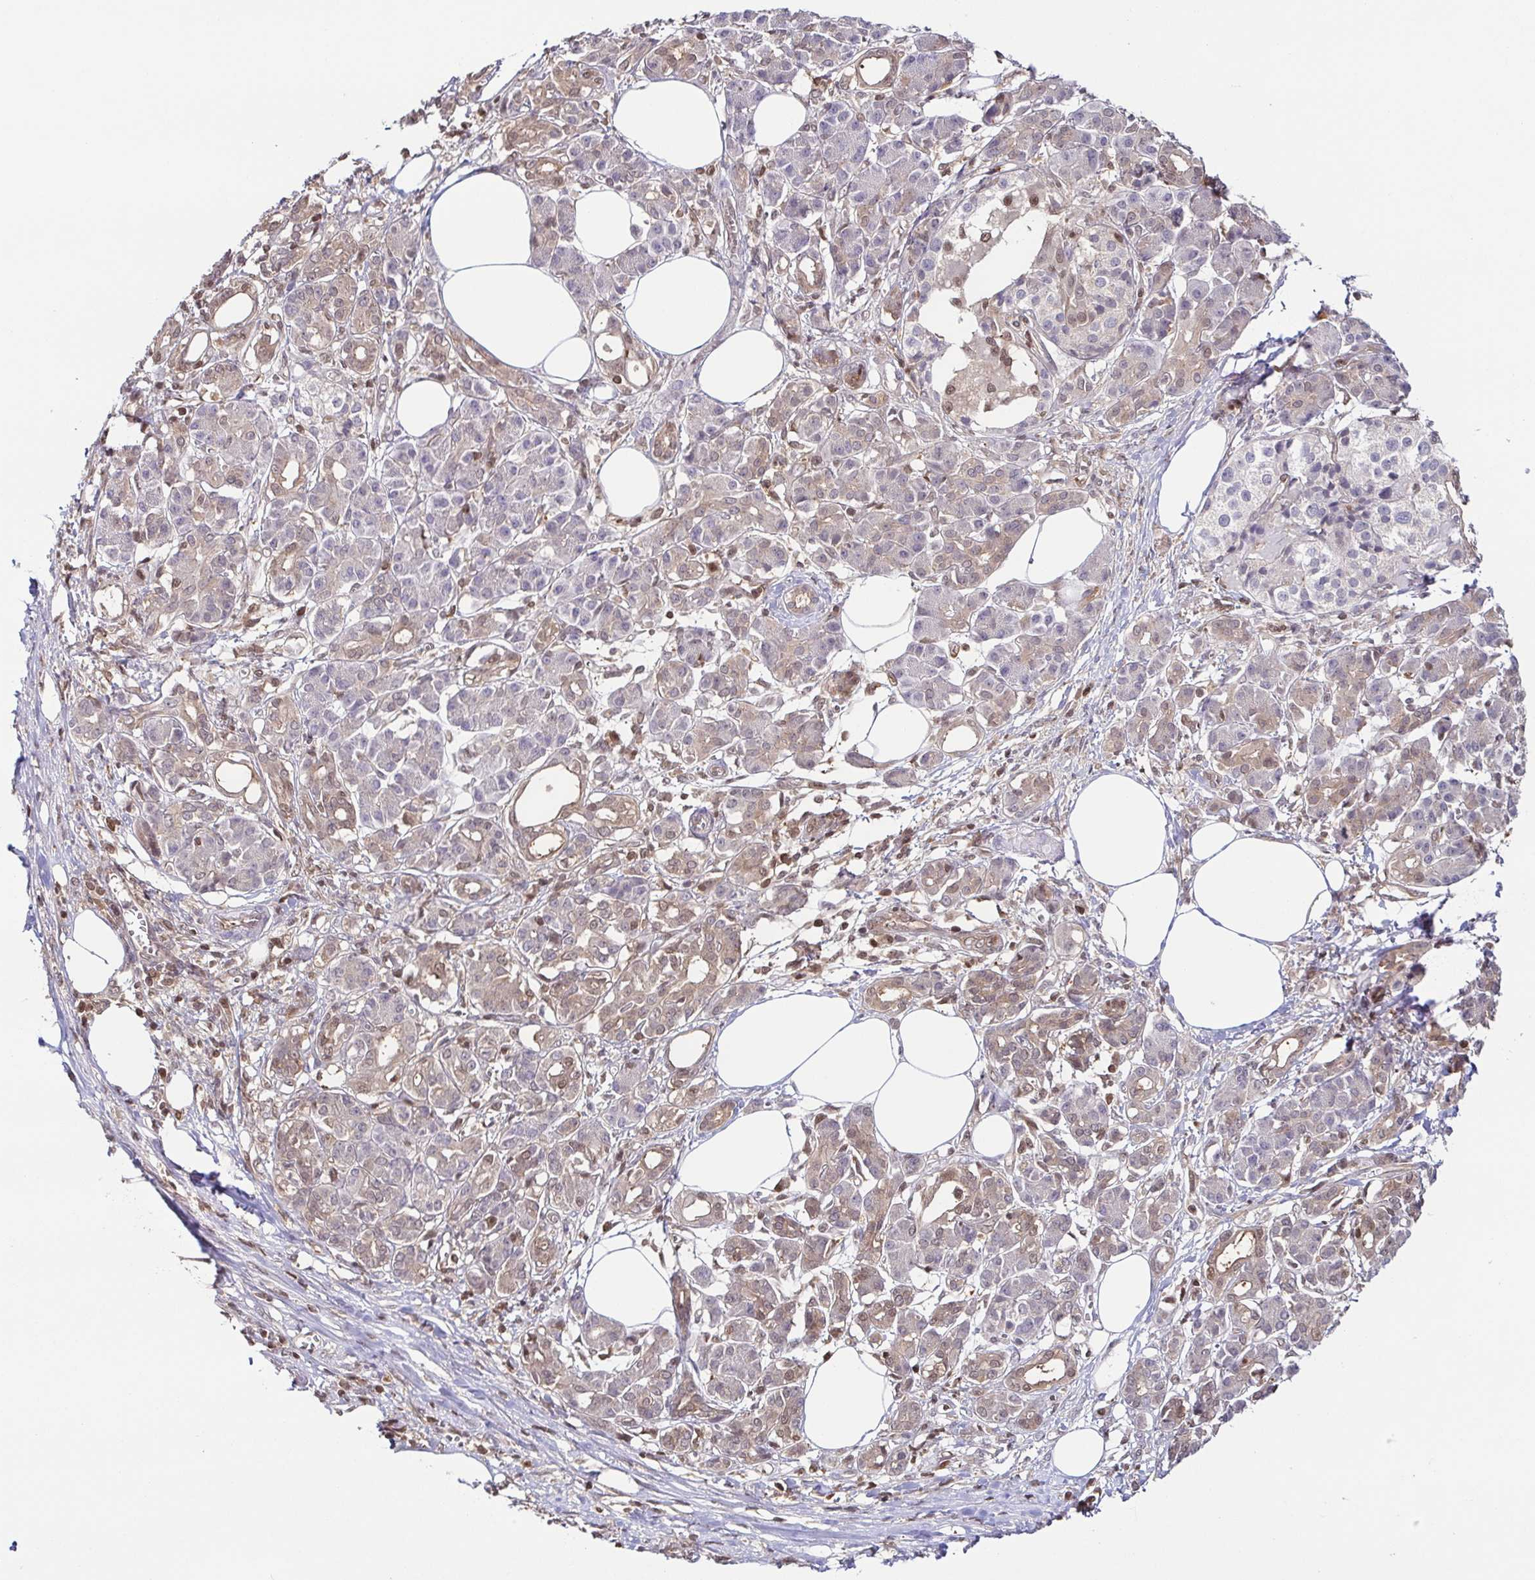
{"staining": {"intensity": "moderate", "quantity": "<25%", "location": "cytoplasmic/membranous,nuclear"}, "tissue": "pancreatic cancer", "cell_type": "Tumor cells", "image_type": "cancer", "snomed": [{"axis": "morphology", "description": "Adenocarcinoma, NOS"}, {"axis": "topography", "description": "Pancreas"}], "caption": "Protein staining of pancreatic cancer tissue displays moderate cytoplasmic/membranous and nuclear staining in about <25% of tumor cells. The staining is performed using DAB (3,3'-diaminobenzidine) brown chromogen to label protein expression. The nuclei are counter-stained blue using hematoxylin.", "gene": "PSMB9", "patient": {"sex": "female", "age": 73}}